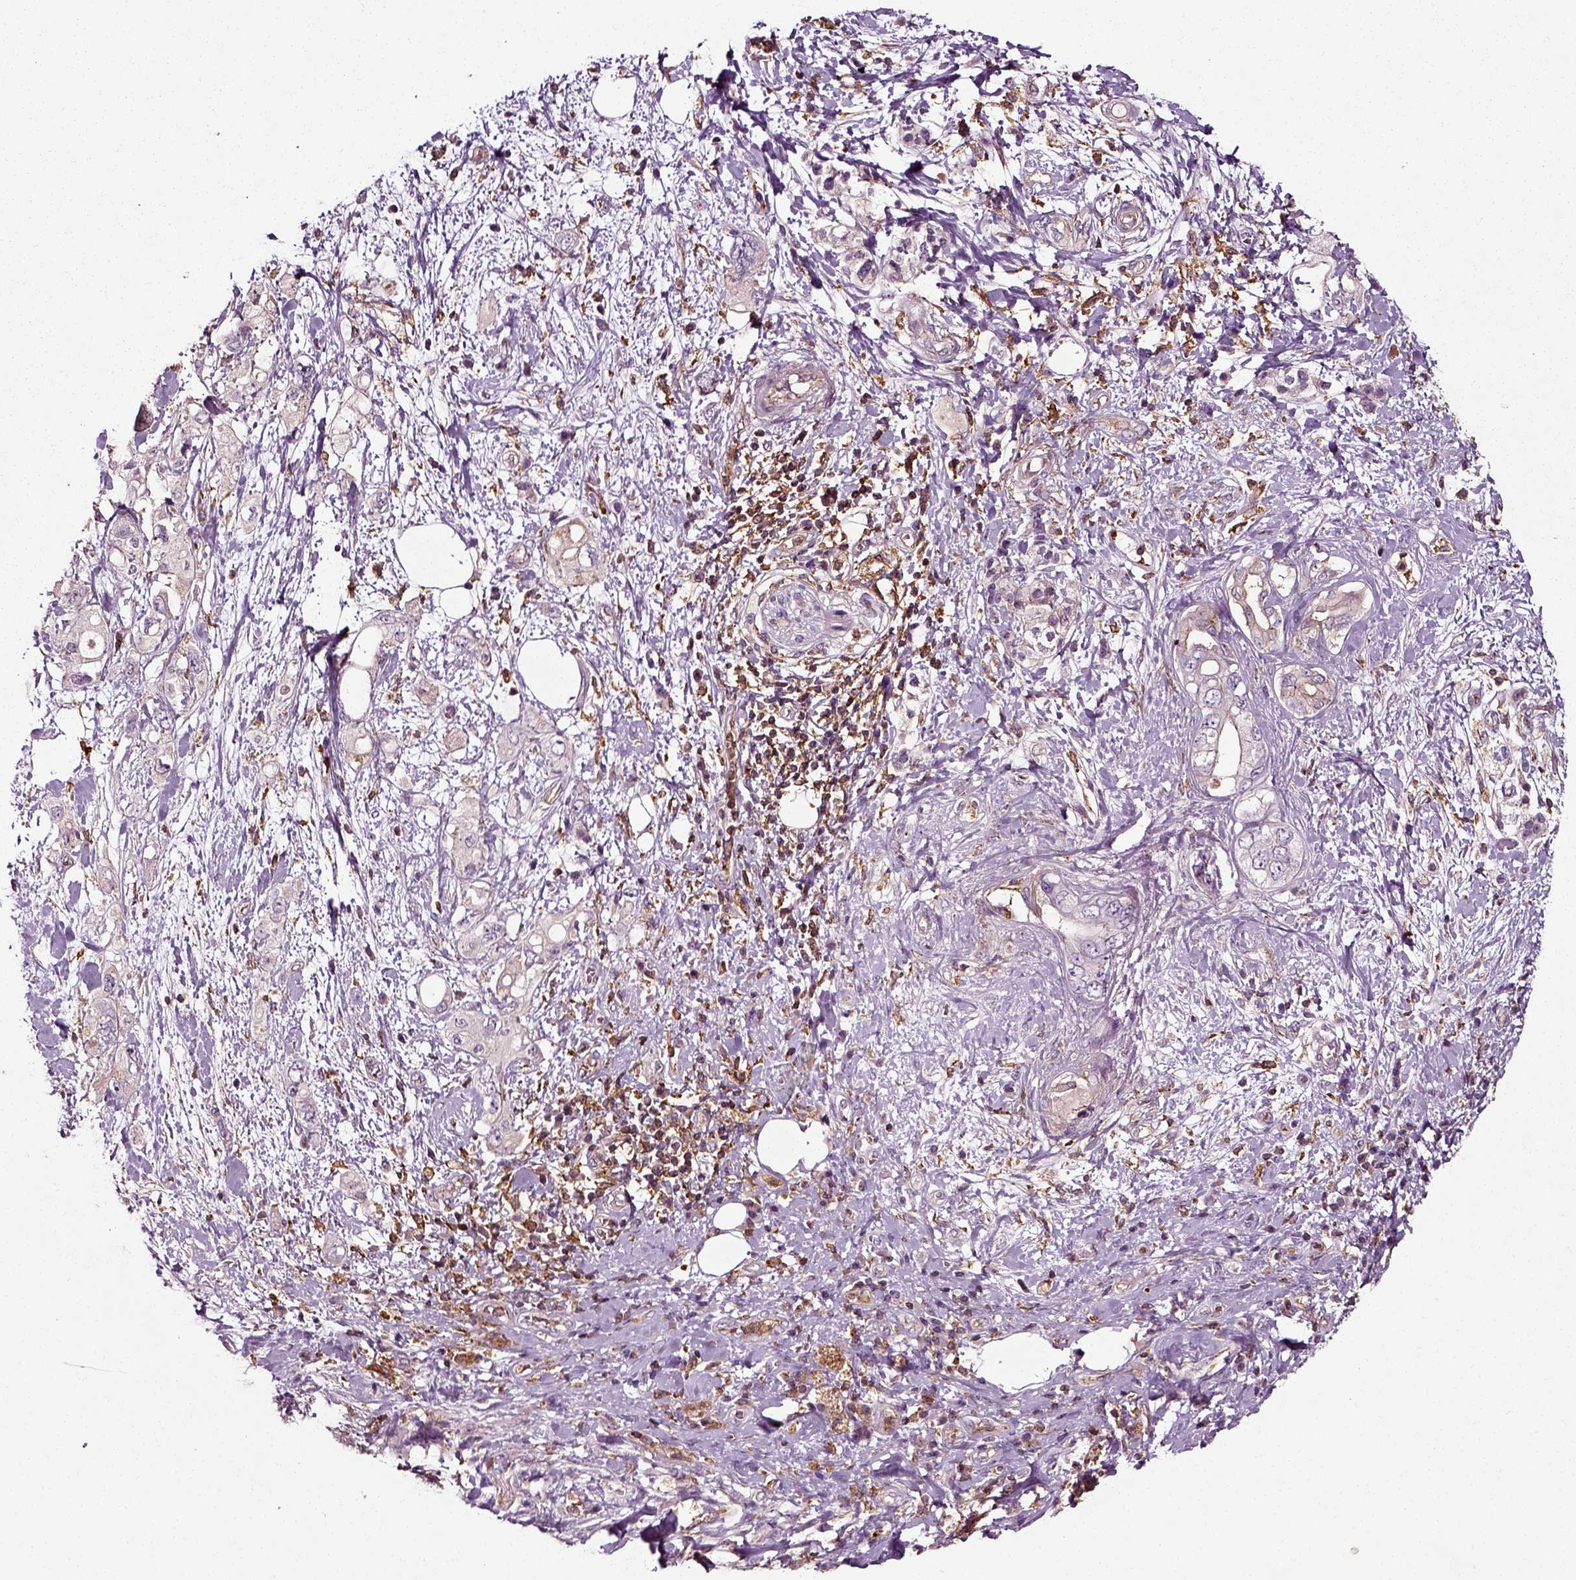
{"staining": {"intensity": "moderate", "quantity": "<25%", "location": "cytoplasmic/membranous"}, "tissue": "pancreatic cancer", "cell_type": "Tumor cells", "image_type": "cancer", "snomed": [{"axis": "morphology", "description": "Adenocarcinoma, NOS"}, {"axis": "topography", "description": "Pancreas"}], "caption": "Human pancreatic adenocarcinoma stained with a brown dye shows moderate cytoplasmic/membranous positive expression in about <25% of tumor cells.", "gene": "RHOF", "patient": {"sex": "female", "age": 56}}